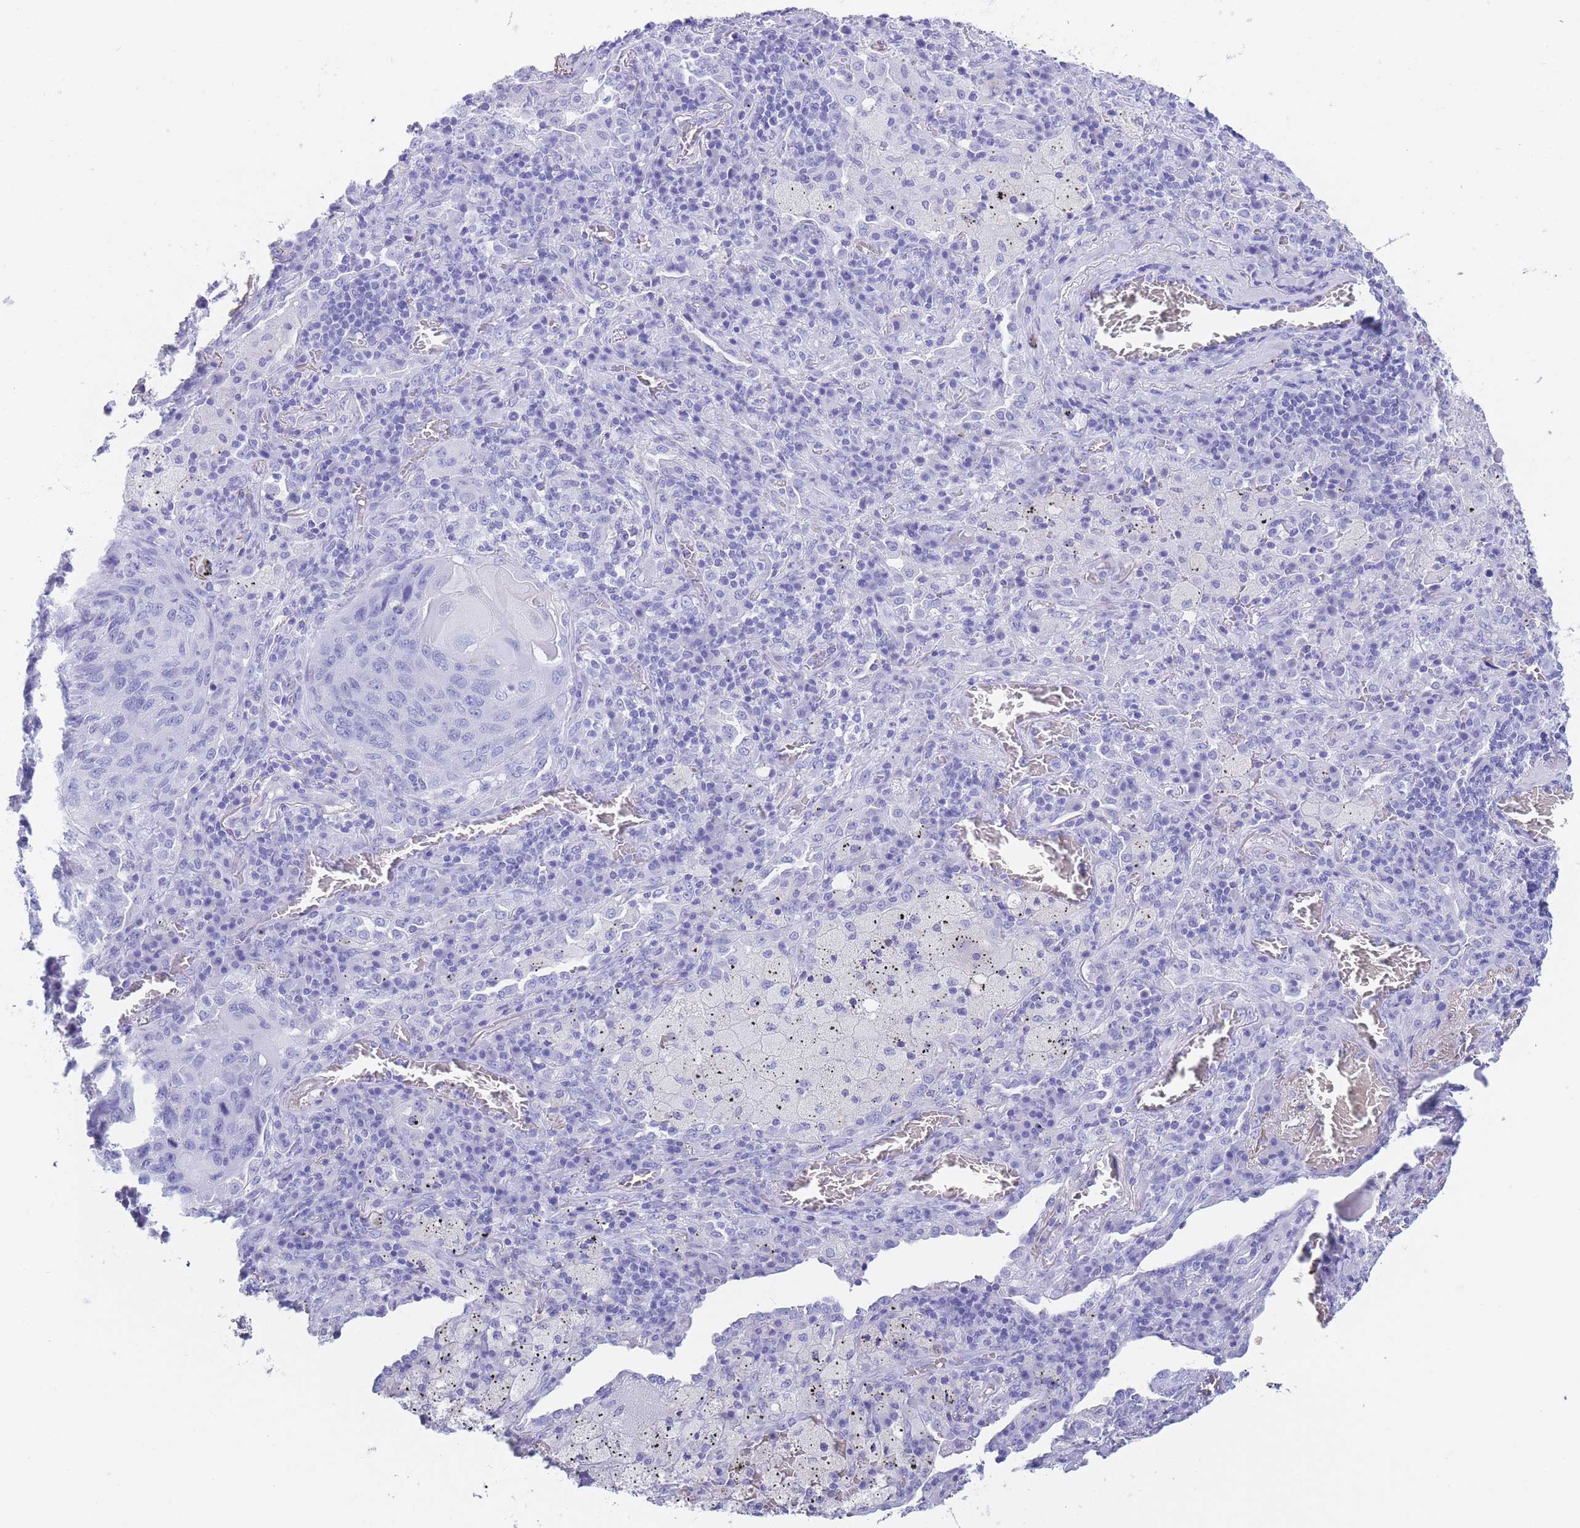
{"staining": {"intensity": "negative", "quantity": "none", "location": "none"}, "tissue": "lung cancer", "cell_type": "Tumor cells", "image_type": "cancer", "snomed": [{"axis": "morphology", "description": "Squamous cell carcinoma, NOS"}, {"axis": "topography", "description": "Lung"}], "caption": "There is no significant staining in tumor cells of lung cancer.", "gene": "SLCO1B3", "patient": {"sex": "female", "age": 63}}